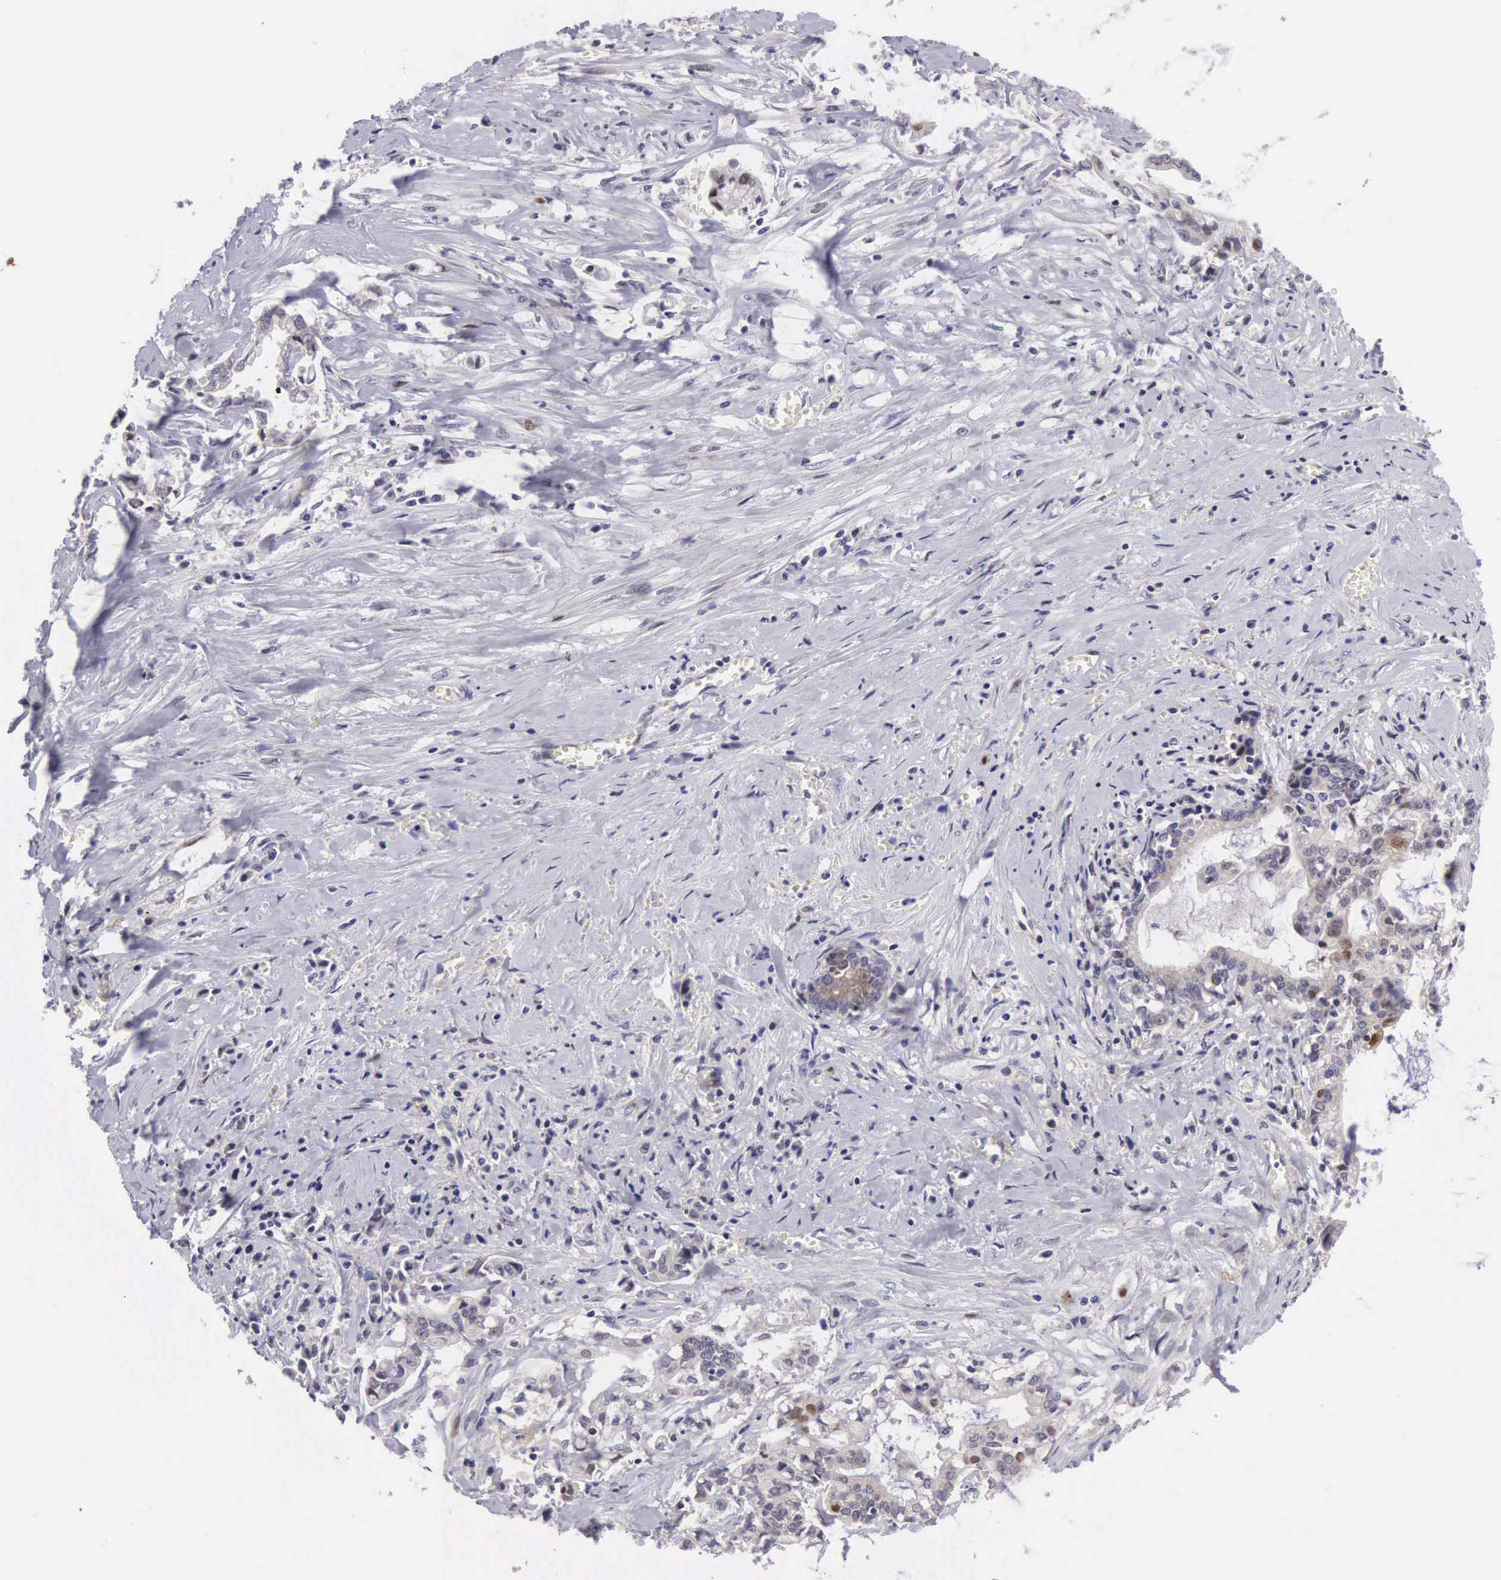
{"staining": {"intensity": "weak", "quantity": "<25%", "location": "cytoplasmic/membranous,nuclear"}, "tissue": "liver cancer", "cell_type": "Tumor cells", "image_type": "cancer", "snomed": [{"axis": "morphology", "description": "Cholangiocarcinoma"}, {"axis": "topography", "description": "Liver"}], "caption": "Tumor cells are negative for protein expression in human liver cancer (cholangiocarcinoma).", "gene": "EMID1", "patient": {"sex": "male", "age": 57}}